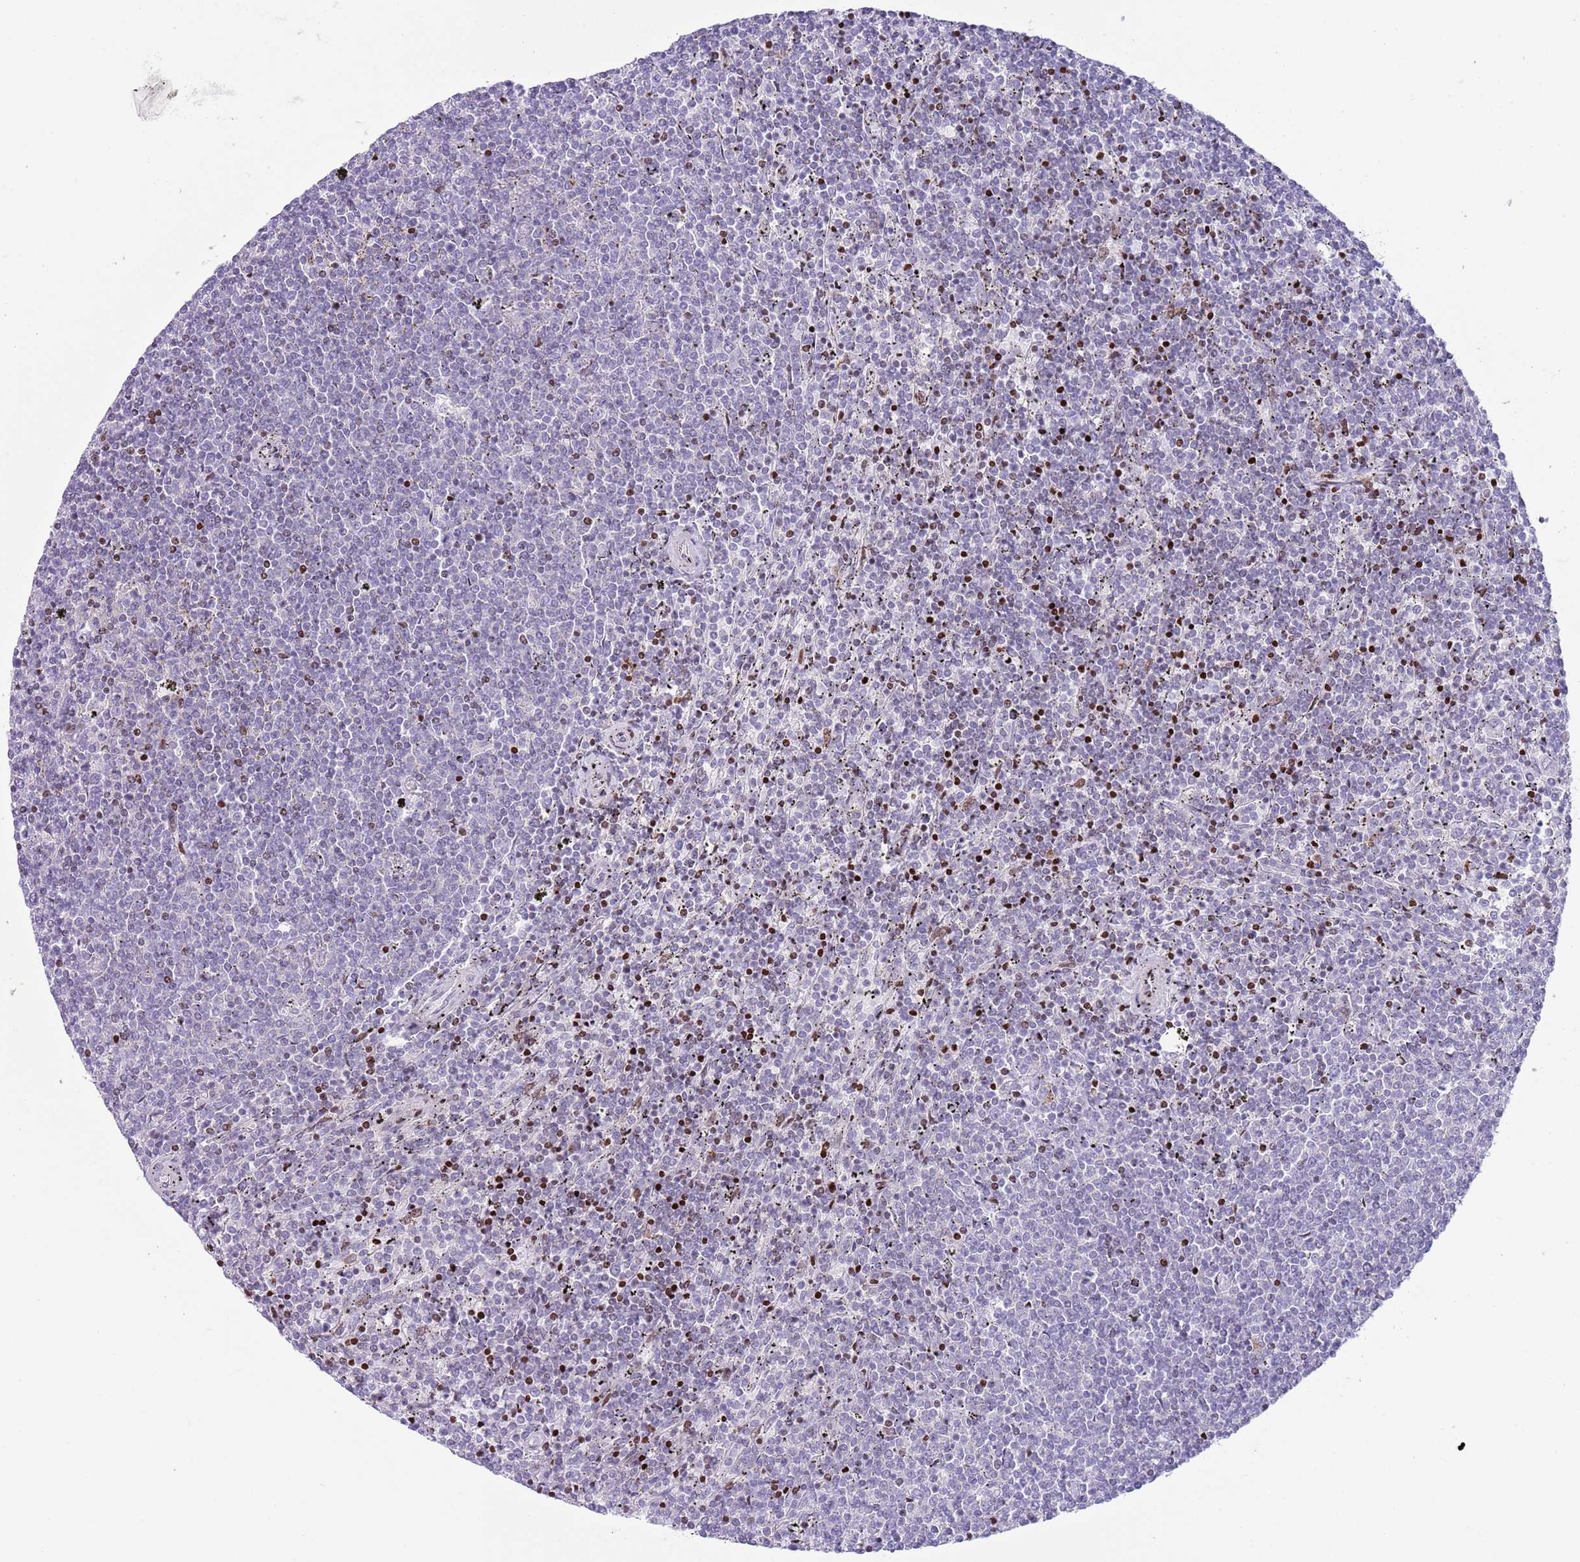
{"staining": {"intensity": "negative", "quantity": "none", "location": "none"}, "tissue": "lymphoma", "cell_type": "Tumor cells", "image_type": "cancer", "snomed": [{"axis": "morphology", "description": "Malignant lymphoma, non-Hodgkin's type, Low grade"}, {"axis": "topography", "description": "Spleen"}], "caption": "DAB immunohistochemical staining of human lymphoma exhibits no significant positivity in tumor cells.", "gene": "ANO8", "patient": {"sex": "female", "age": 50}}